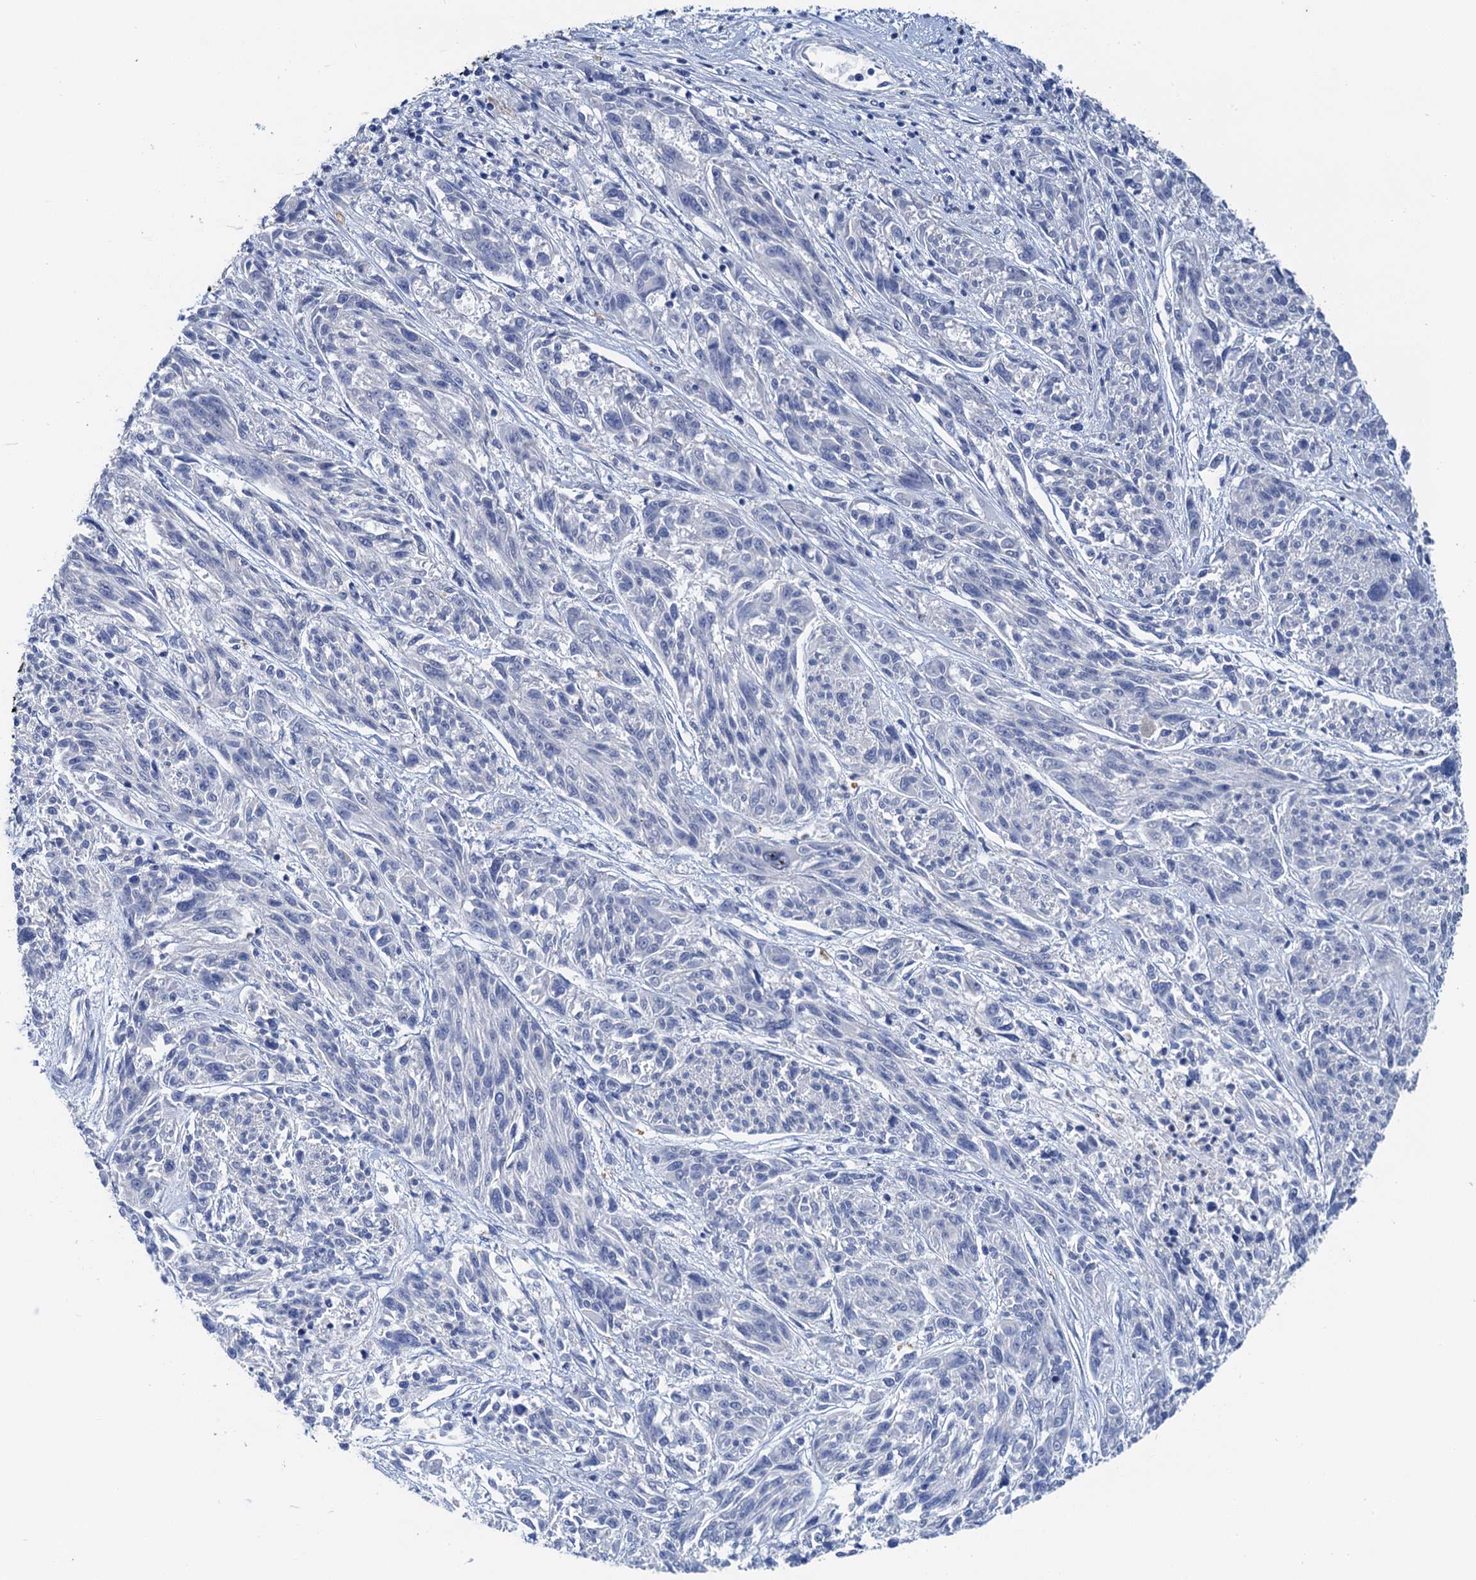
{"staining": {"intensity": "negative", "quantity": "none", "location": "none"}, "tissue": "melanoma", "cell_type": "Tumor cells", "image_type": "cancer", "snomed": [{"axis": "morphology", "description": "Malignant melanoma, NOS"}, {"axis": "topography", "description": "Skin"}], "caption": "The micrograph reveals no staining of tumor cells in malignant melanoma.", "gene": "TMEM39B", "patient": {"sex": "male", "age": 53}}